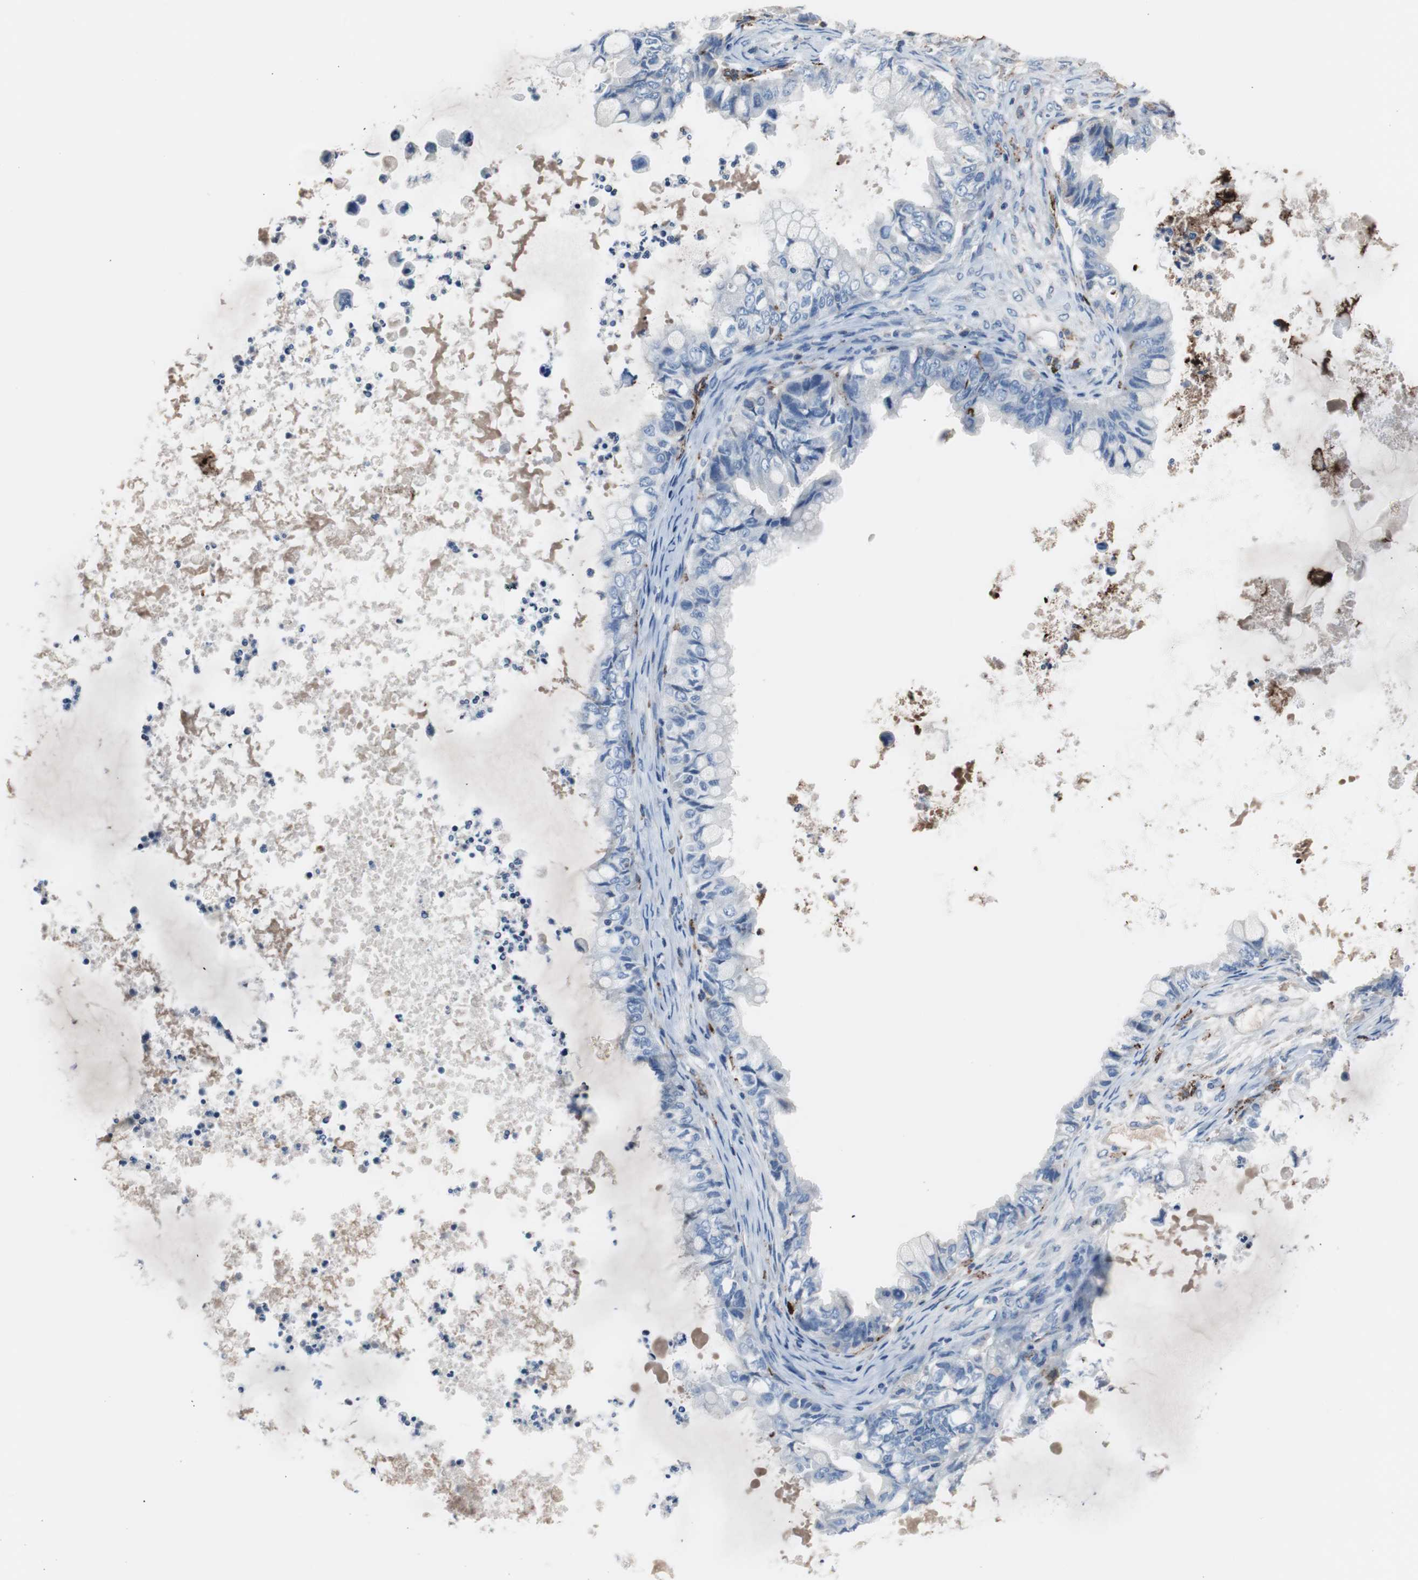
{"staining": {"intensity": "negative", "quantity": "none", "location": "none"}, "tissue": "ovarian cancer", "cell_type": "Tumor cells", "image_type": "cancer", "snomed": [{"axis": "morphology", "description": "Cystadenocarcinoma, mucinous, NOS"}, {"axis": "topography", "description": "Ovary"}], "caption": "Tumor cells are negative for brown protein staining in ovarian cancer.", "gene": "FCGR2B", "patient": {"sex": "female", "age": 80}}